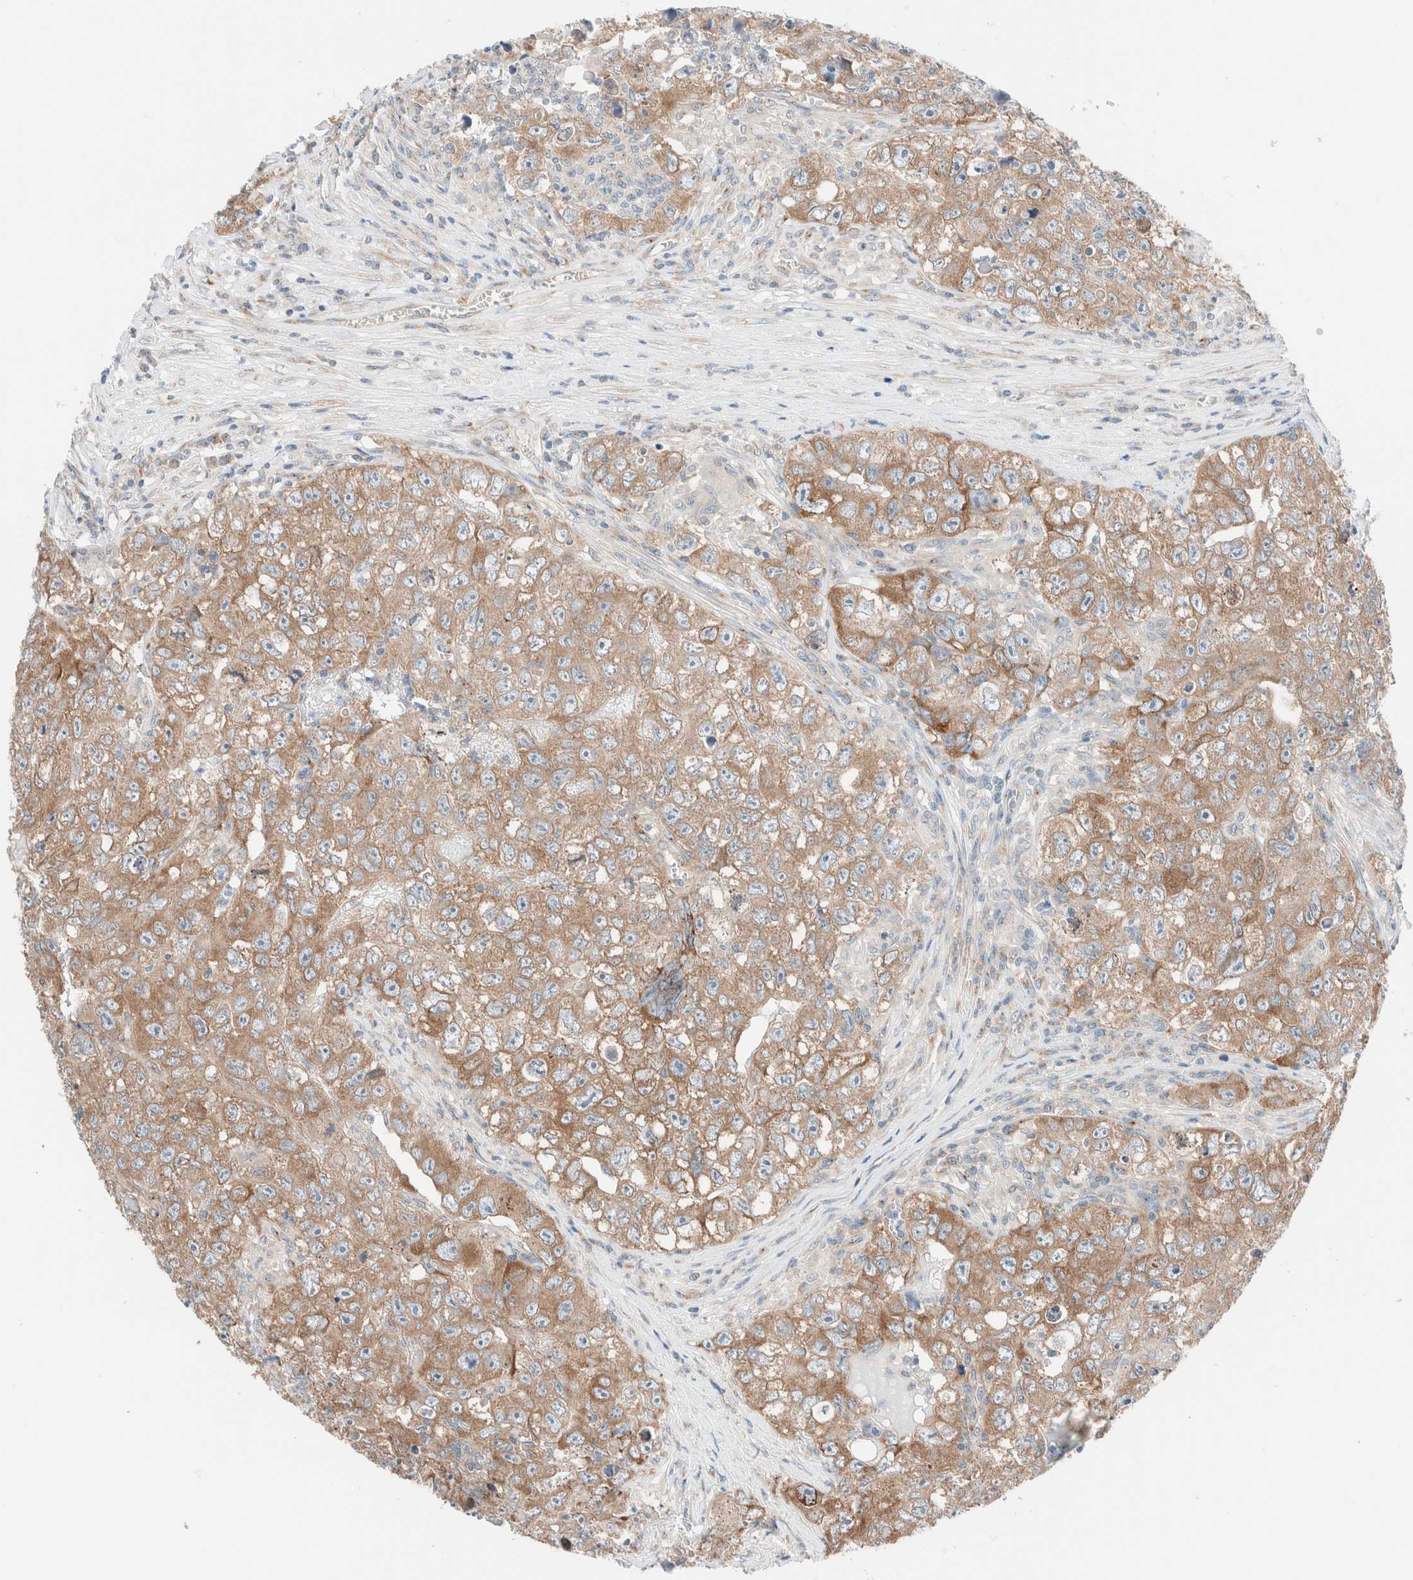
{"staining": {"intensity": "moderate", "quantity": ">75%", "location": "cytoplasmic/membranous"}, "tissue": "testis cancer", "cell_type": "Tumor cells", "image_type": "cancer", "snomed": [{"axis": "morphology", "description": "Seminoma, NOS"}, {"axis": "morphology", "description": "Carcinoma, Embryonal, NOS"}, {"axis": "topography", "description": "Testis"}], "caption": "Human seminoma (testis) stained with a protein marker demonstrates moderate staining in tumor cells.", "gene": "CASC3", "patient": {"sex": "male", "age": 43}}